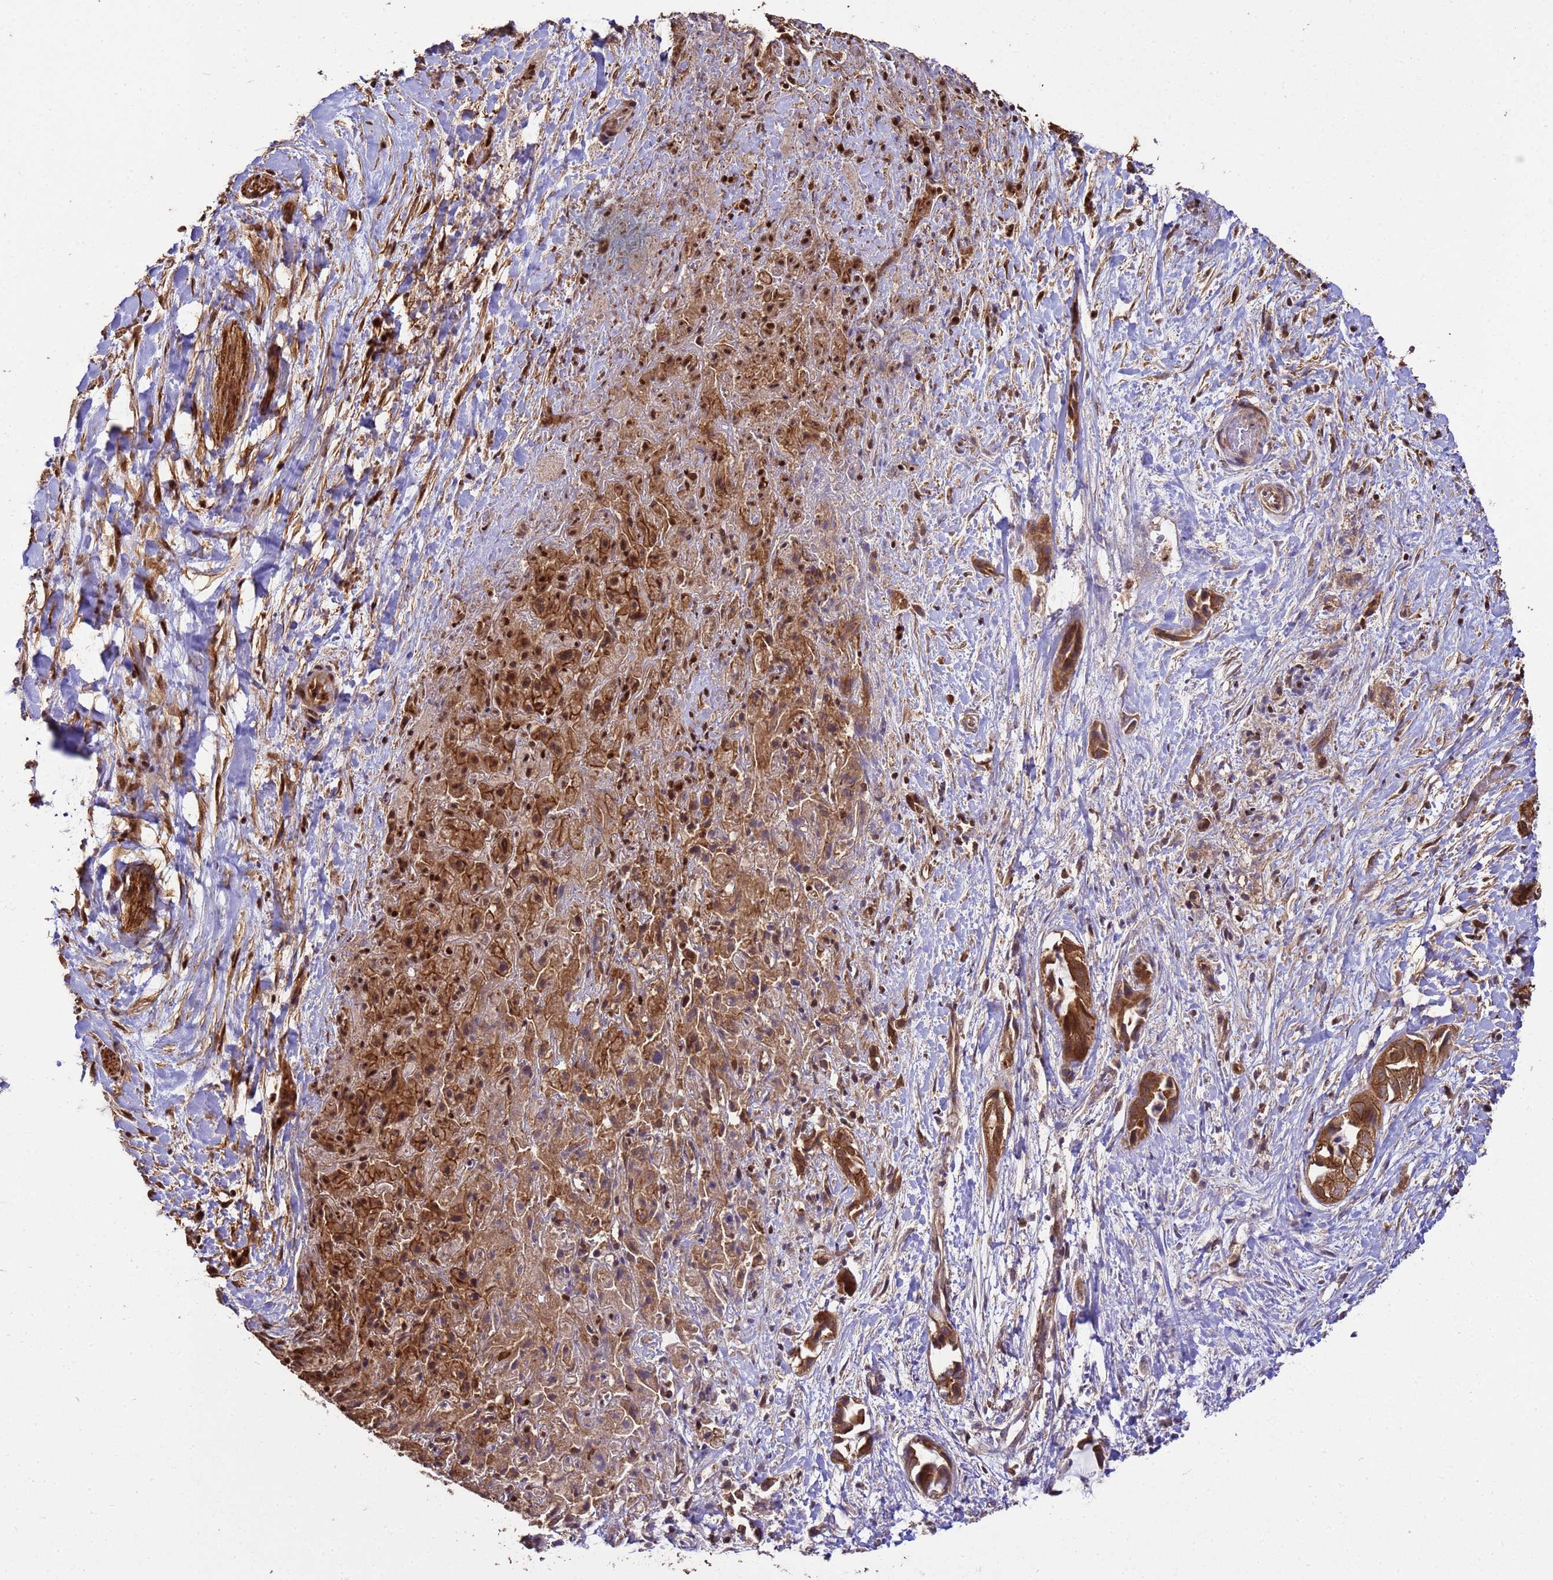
{"staining": {"intensity": "strong", "quantity": ">75%", "location": "cytoplasmic/membranous,nuclear"}, "tissue": "liver cancer", "cell_type": "Tumor cells", "image_type": "cancer", "snomed": [{"axis": "morphology", "description": "Cholangiocarcinoma"}, {"axis": "topography", "description": "Liver"}], "caption": "IHC histopathology image of human cholangiocarcinoma (liver) stained for a protein (brown), which shows high levels of strong cytoplasmic/membranous and nuclear expression in approximately >75% of tumor cells.", "gene": "SYF2", "patient": {"sex": "female", "age": 52}}